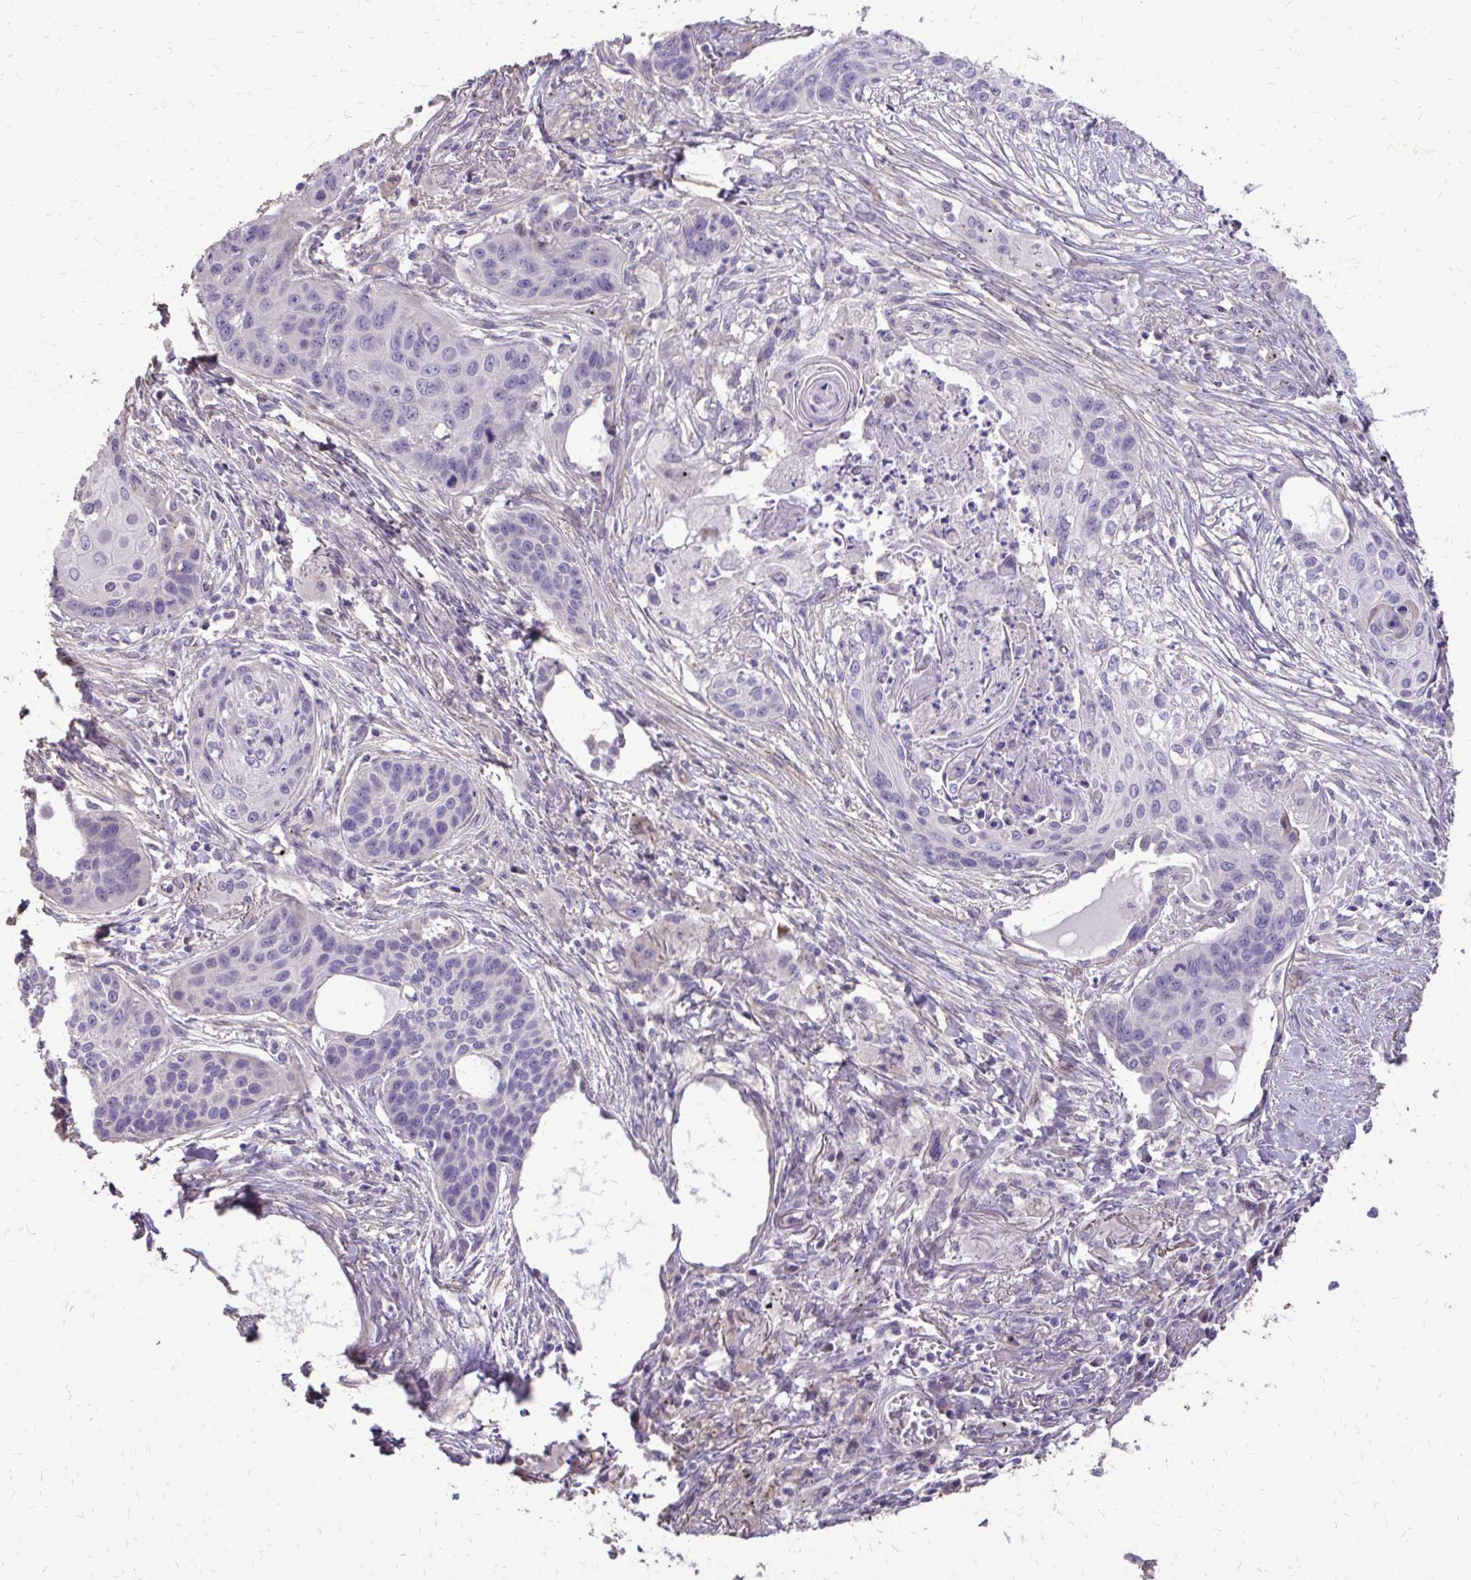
{"staining": {"intensity": "negative", "quantity": "none", "location": "none"}, "tissue": "lung cancer", "cell_type": "Tumor cells", "image_type": "cancer", "snomed": [{"axis": "morphology", "description": "Squamous cell carcinoma, NOS"}, {"axis": "topography", "description": "Lung"}], "caption": "DAB (3,3'-diaminobenzidine) immunohistochemical staining of human squamous cell carcinoma (lung) demonstrates no significant staining in tumor cells.", "gene": "MYORG", "patient": {"sex": "male", "age": 71}}